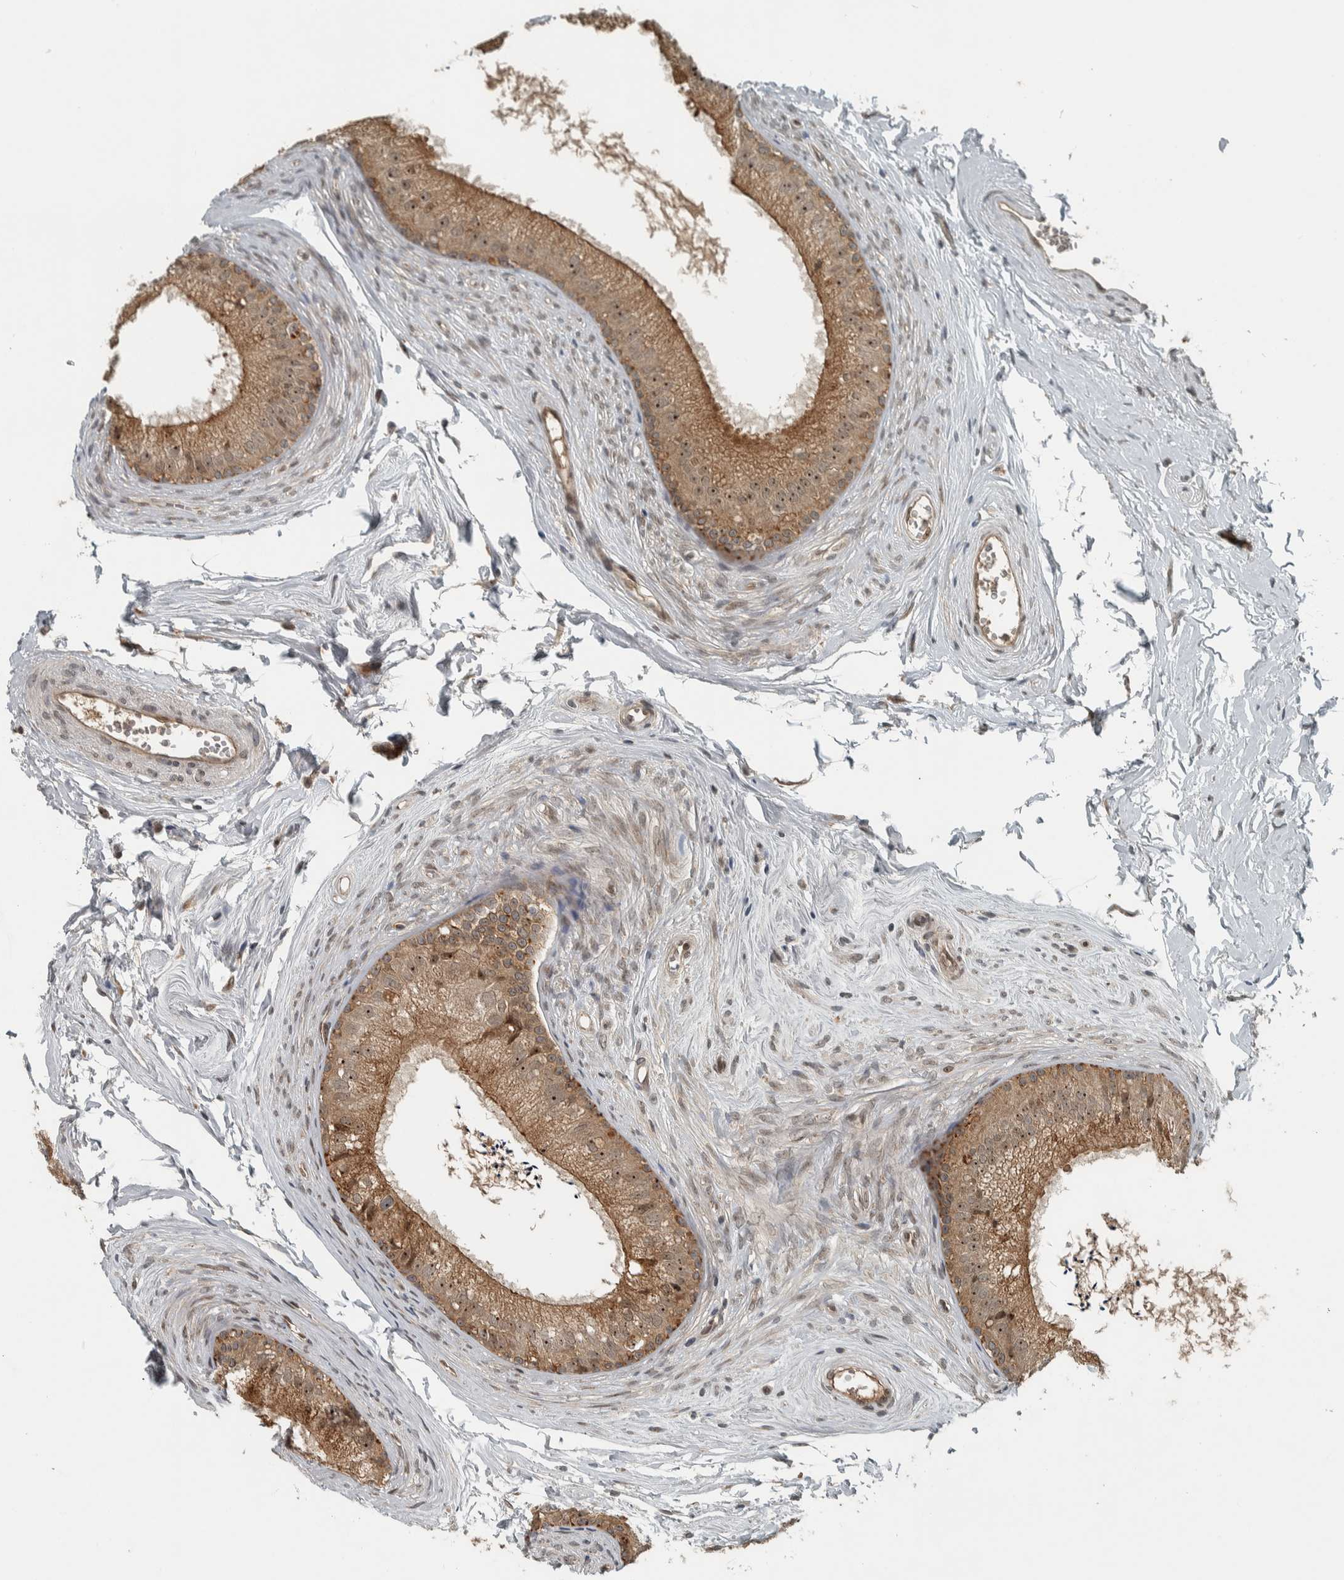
{"staining": {"intensity": "moderate", "quantity": ">75%", "location": "cytoplasmic/membranous,nuclear"}, "tissue": "epididymis", "cell_type": "Glandular cells", "image_type": "normal", "snomed": [{"axis": "morphology", "description": "Normal tissue, NOS"}, {"axis": "topography", "description": "Epididymis"}], "caption": "This image reveals IHC staining of benign epididymis, with medium moderate cytoplasmic/membranous,nuclear staining in about >75% of glandular cells.", "gene": "XPO5", "patient": {"sex": "male", "age": 56}}